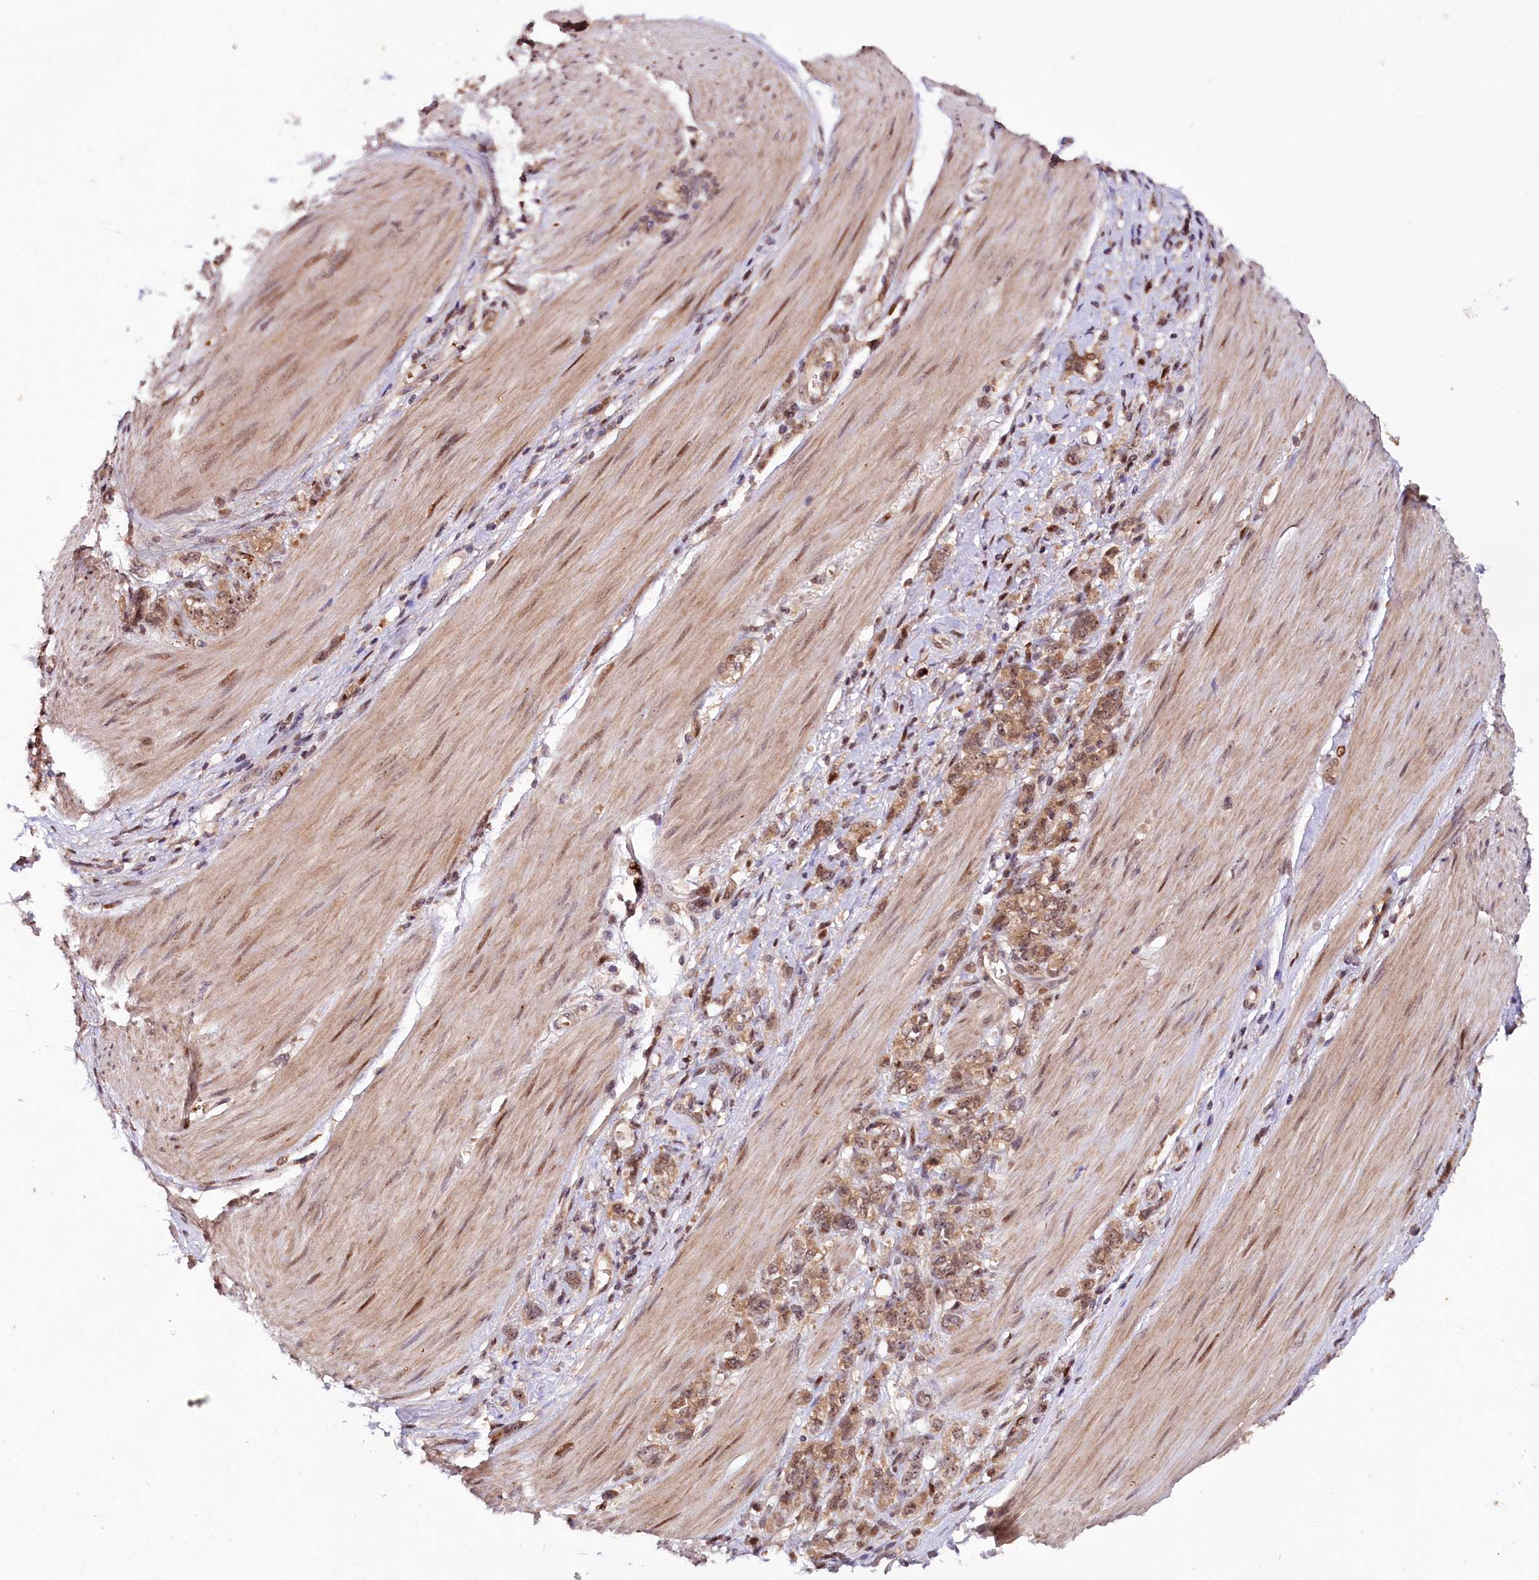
{"staining": {"intensity": "moderate", "quantity": ">75%", "location": "cytoplasmic/membranous,nuclear"}, "tissue": "stomach cancer", "cell_type": "Tumor cells", "image_type": "cancer", "snomed": [{"axis": "morphology", "description": "Adenocarcinoma, NOS"}, {"axis": "topography", "description": "Stomach"}], "caption": "High-magnification brightfield microscopy of stomach adenocarcinoma stained with DAB (brown) and counterstained with hematoxylin (blue). tumor cells exhibit moderate cytoplasmic/membranous and nuclear expression is identified in about>75% of cells.", "gene": "N4BP2L1", "patient": {"sex": "female", "age": 76}}